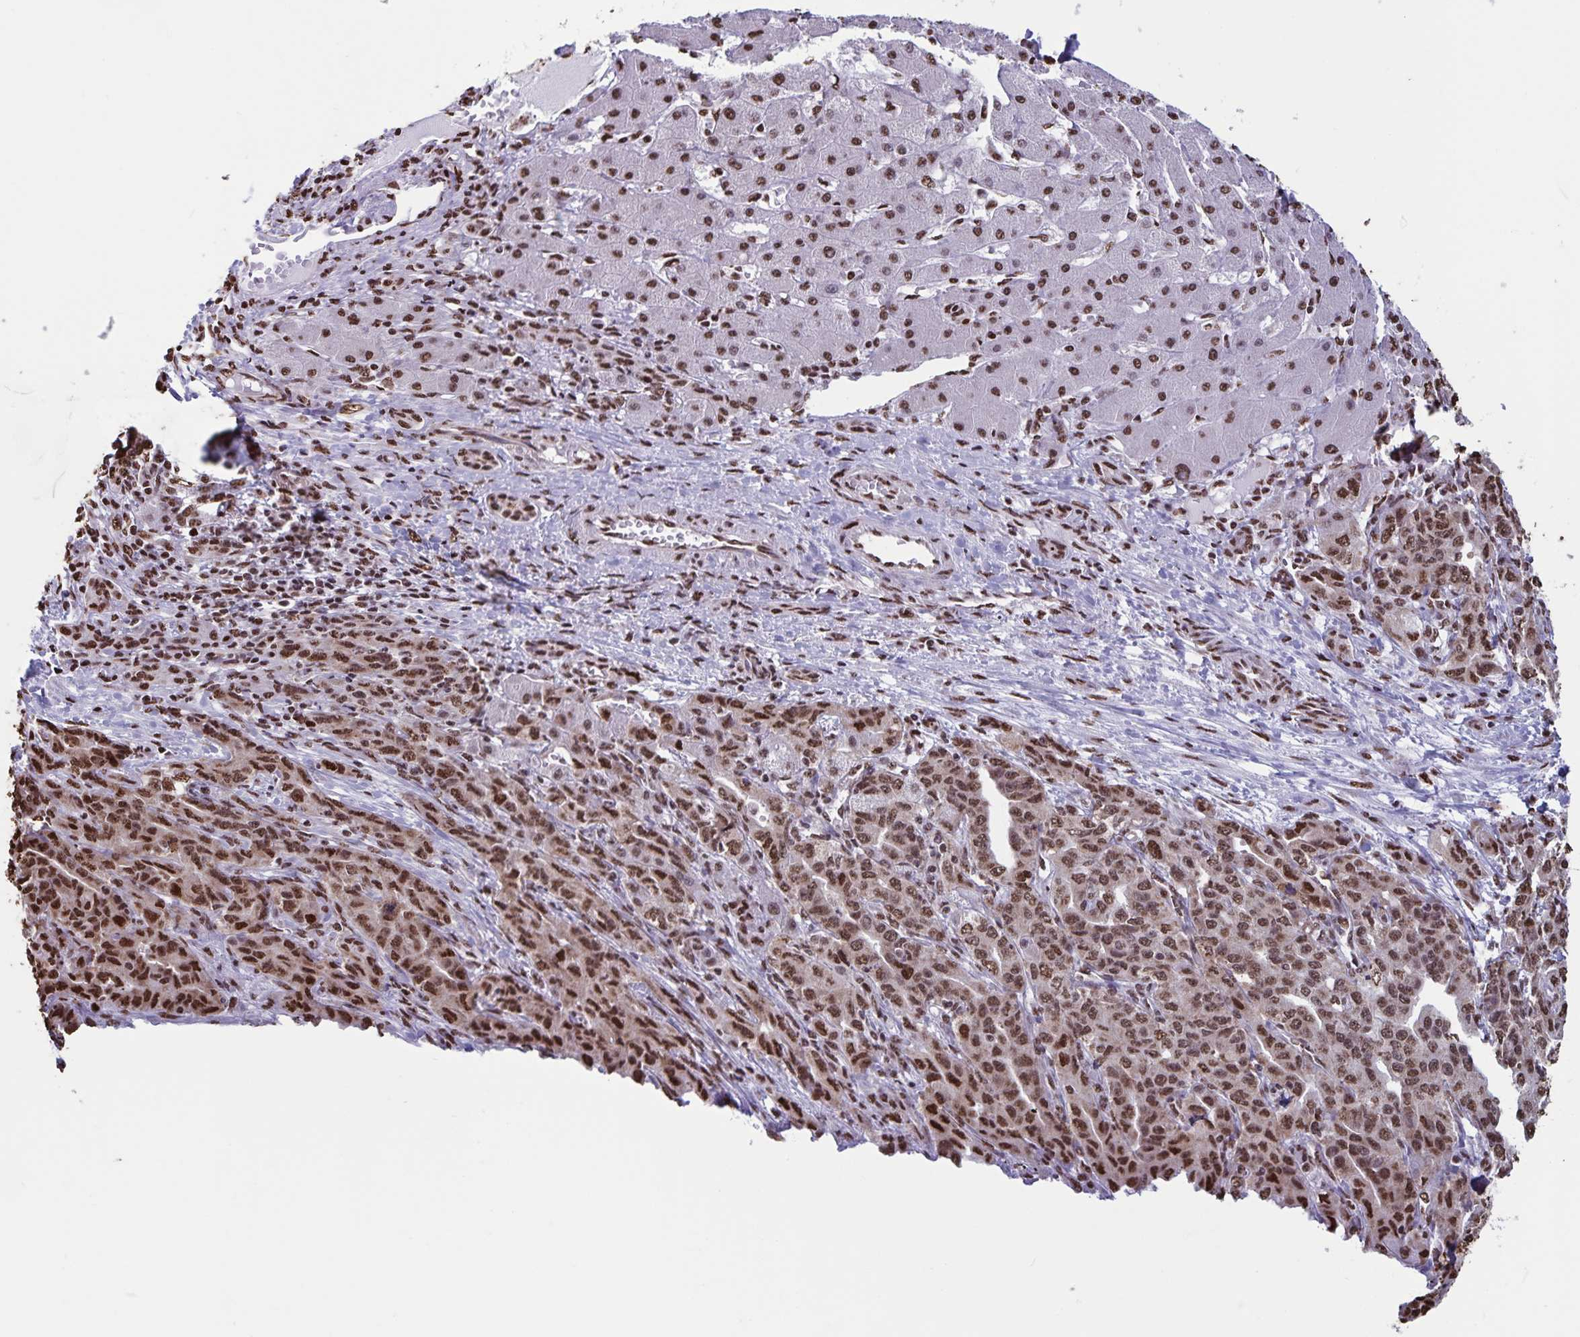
{"staining": {"intensity": "moderate", "quantity": ">75%", "location": "nuclear"}, "tissue": "liver cancer", "cell_type": "Tumor cells", "image_type": "cancer", "snomed": [{"axis": "morphology", "description": "Cholangiocarcinoma"}, {"axis": "topography", "description": "Liver"}], "caption": "Tumor cells reveal moderate nuclear positivity in approximately >75% of cells in liver cancer (cholangiocarcinoma).", "gene": "DUT", "patient": {"sex": "male", "age": 59}}